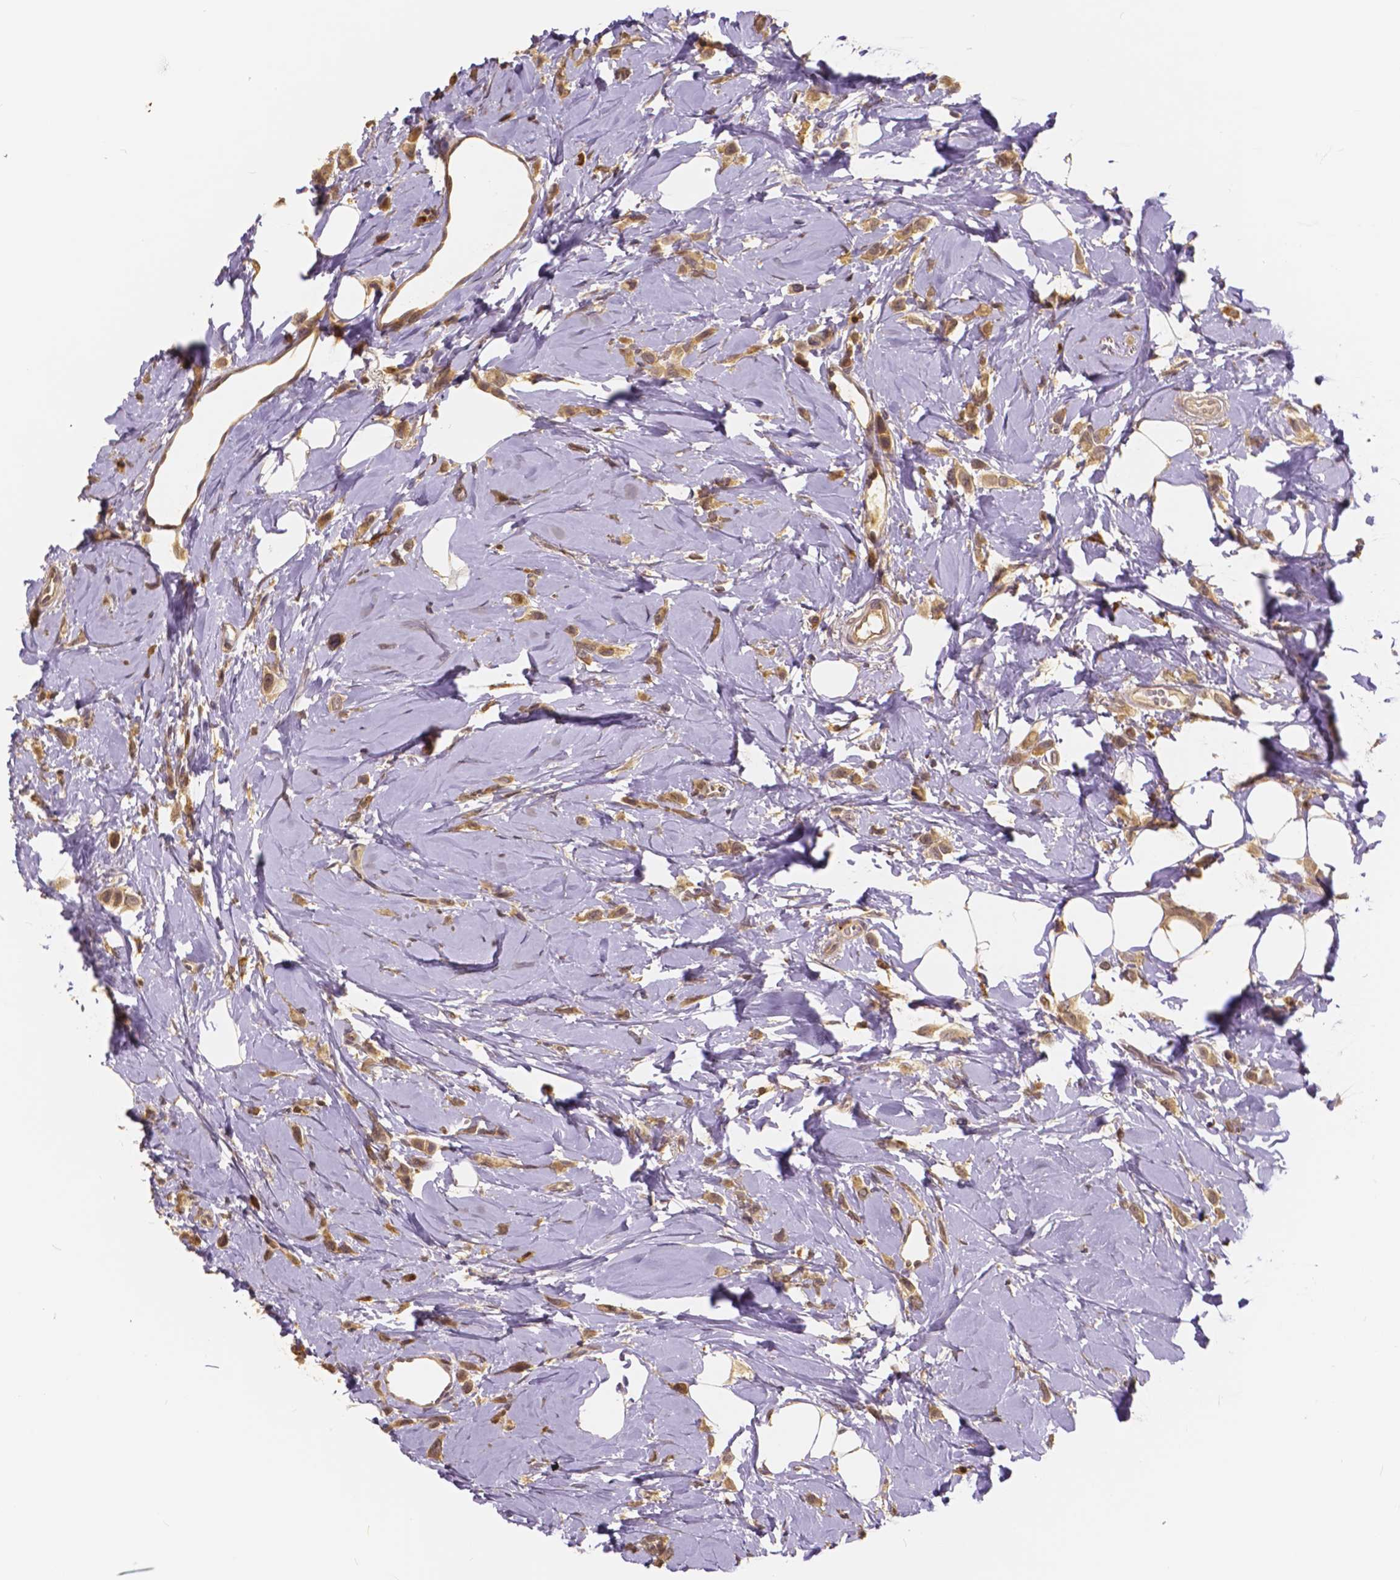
{"staining": {"intensity": "moderate", "quantity": ">75%", "location": "cytoplasmic/membranous,nuclear"}, "tissue": "breast cancer", "cell_type": "Tumor cells", "image_type": "cancer", "snomed": [{"axis": "morphology", "description": "Lobular carcinoma"}, {"axis": "topography", "description": "Breast"}], "caption": "IHC (DAB) staining of human lobular carcinoma (breast) exhibits moderate cytoplasmic/membranous and nuclear protein expression in approximately >75% of tumor cells. Using DAB (3,3'-diaminobenzidine) (brown) and hematoxylin (blue) stains, captured at high magnification using brightfield microscopy.", "gene": "USP9X", "patient": {"sex": "female", "age": 66}}